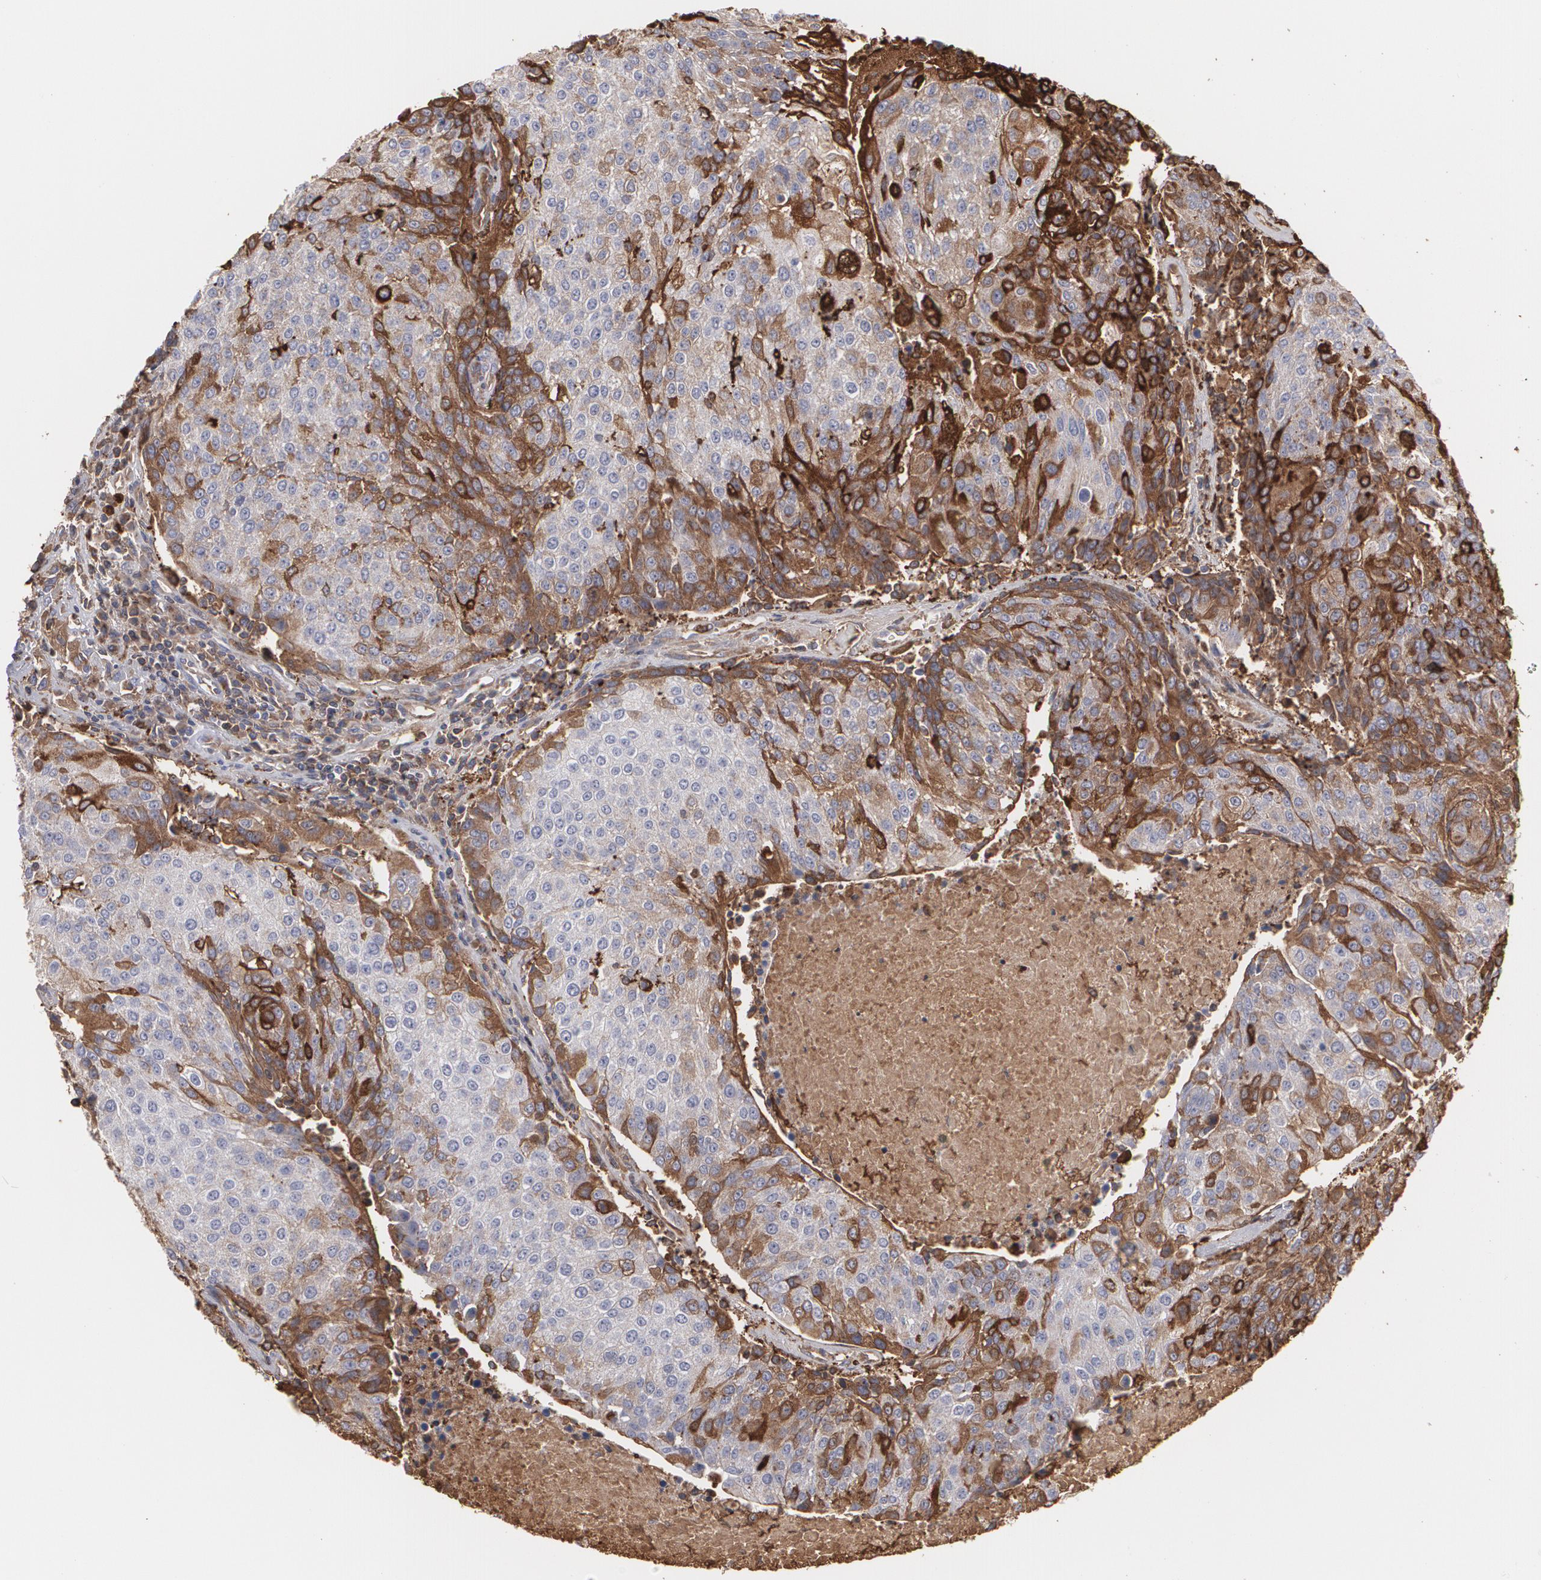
{"staining": {"intensity": "moderate", "quantity": "25%-75%", "location": "cytoplasmic/membranous"}, "tissue": "urothelial cancer", "cell_type": "Tumor cells", "image_type": "cancer", "snomed": [{"axis": "morphology", "description": "Urothelial carcinoma, High grade"}, {"axis": "topography", "description": "Urinary bladder"}], "caption": "Protein staining of urothelial cancer tissue exhibits moderate cytoplasmic/membranous expression in about 25%-75% of tumor cells.", "gene": "ODC1", "patient": {"sex": "female", "age": 85}}